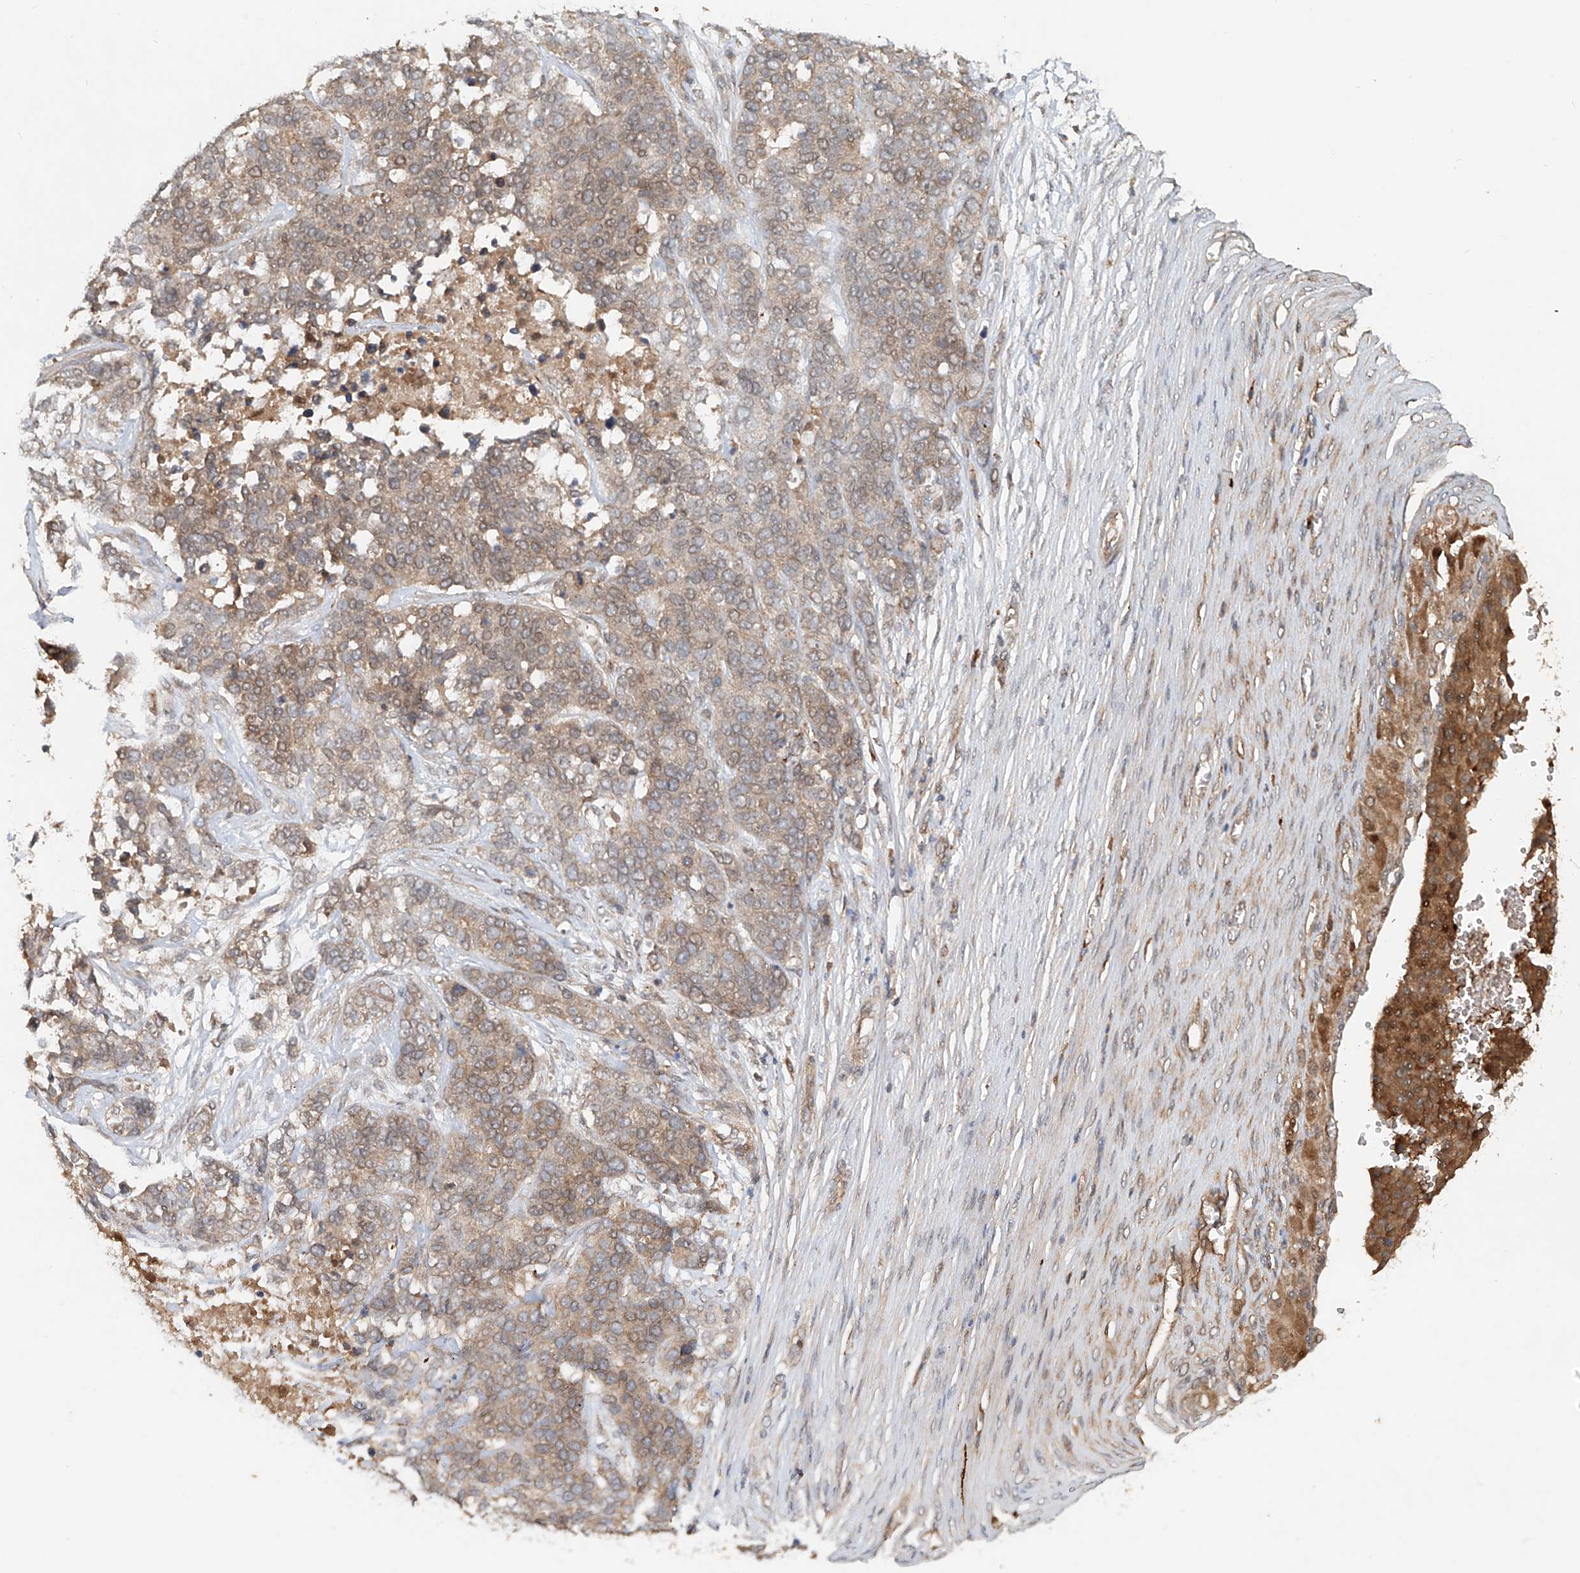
{"staining": {"intensity": "weak", "quantity": ">75%", "location": "cytoplasmic/membranous"}, "tissue": "ovarian cancer", "cell_type": "Tumor cells", "image_type": "cancer", "snomed": [{"axis": "morphology", "description": "Cystadenocarcinoma, serous, NOS"}, {"axis": "topography", "description": "Ovary"}], "caption": "A low amount of weak cytoplasmic/membranous expression is identified in approximately >75% of tumor cells in ovarian serous cystadenocarcinoma tissue.", "gene": "IER5", "patient": {"sex": "female", "age": 44}}